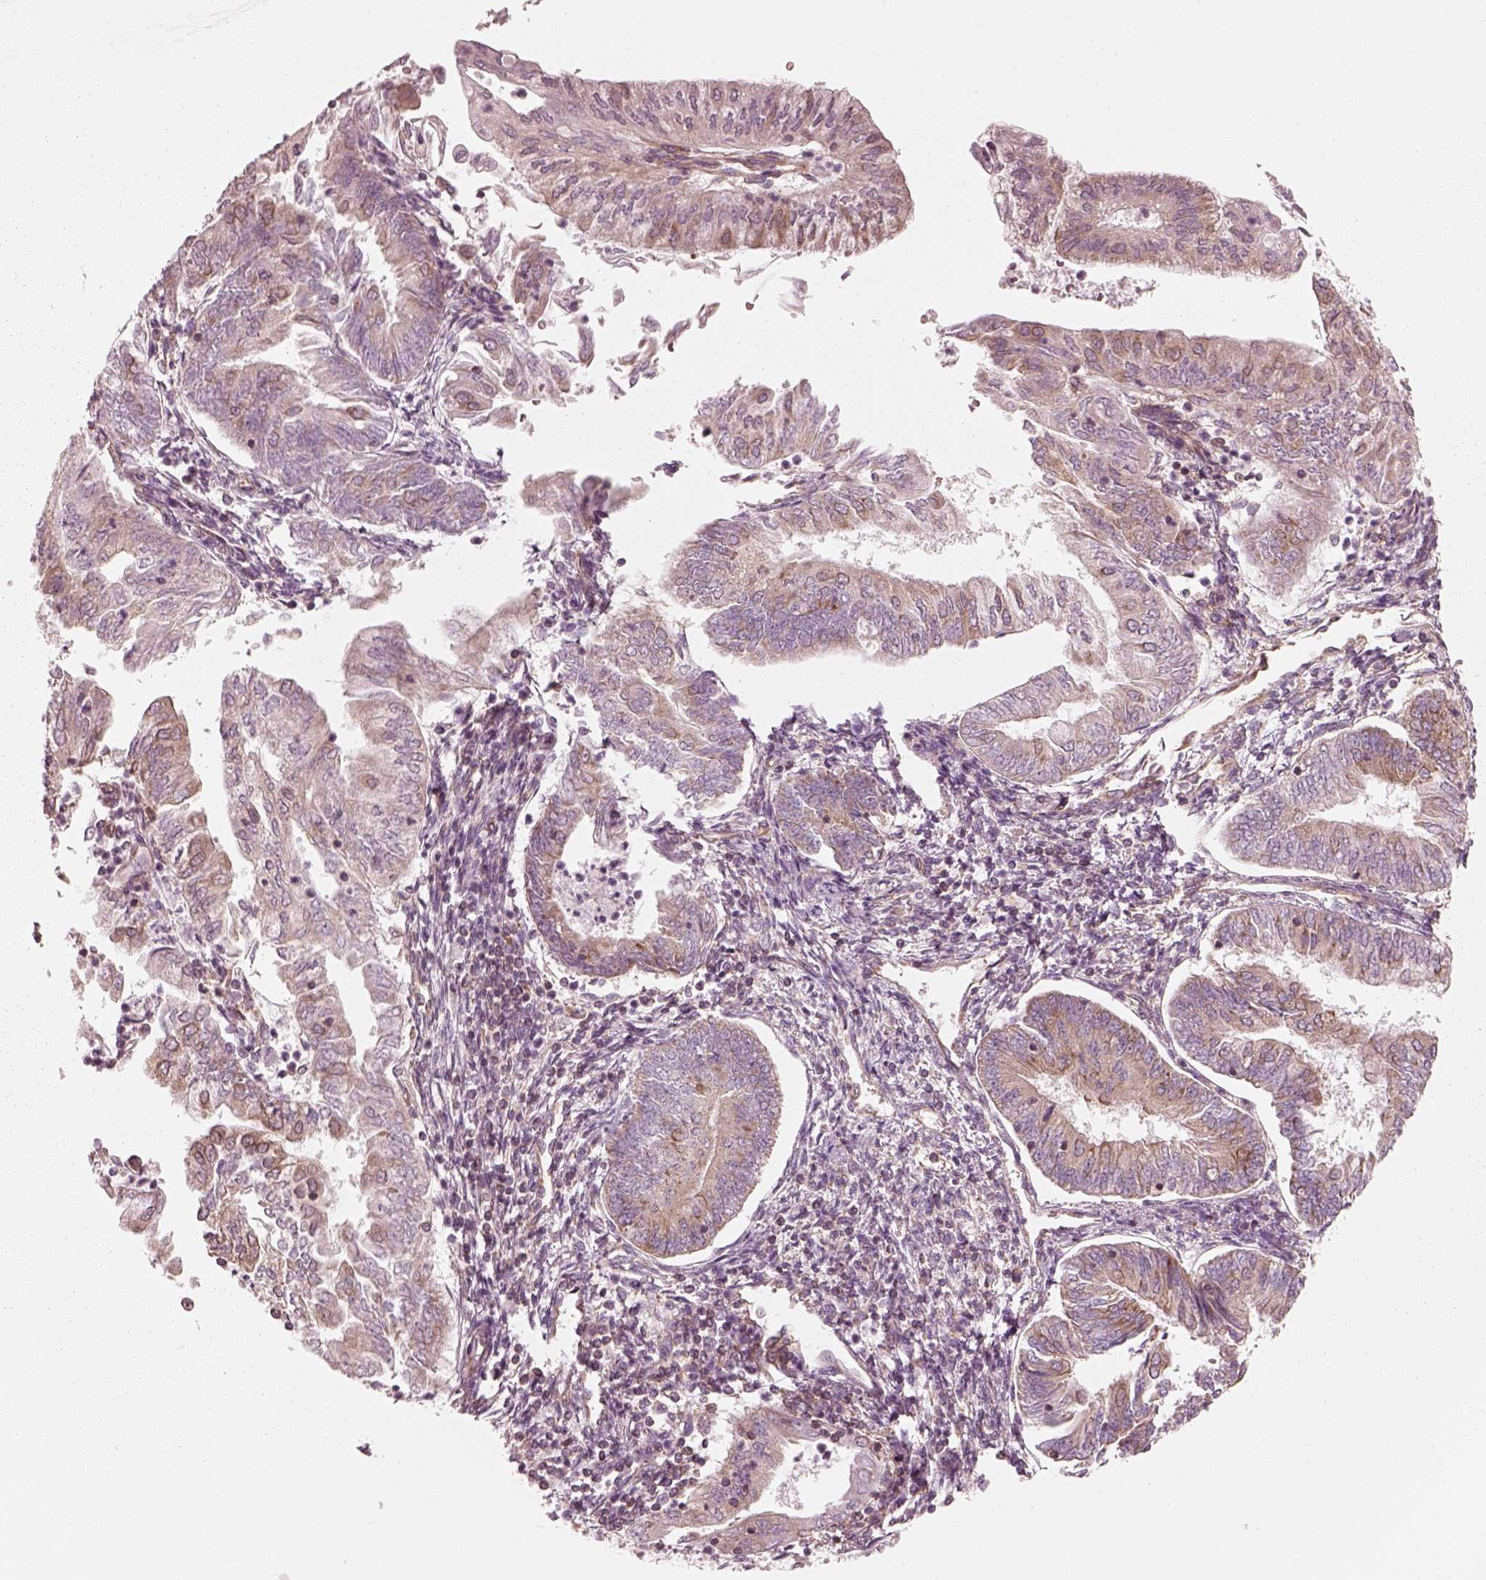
{"staining": {"intensity": "moderate", "quantity": ">75%", "location": "cytoplasmic/membranous"}, "tissue": "endometrial cancer", "cell_type": "Tumor cells", "image_type": "cancer", "snomed": [{"axis": "morphology", "description": "Adenocarcinoma, NOS"}, {"axis": "topography", "description": "Endometrium"}], "caption": "DAB (3,3'-diaminobenzidine) immunohistochemical staining of human adenocarcinoma (endometrial) displays moderate cytoplasmic/membranous protein expression in approximately >75% of tumor cells.", "gene": "CNOT2", "patient": {"sex": "female", "age": 55}}